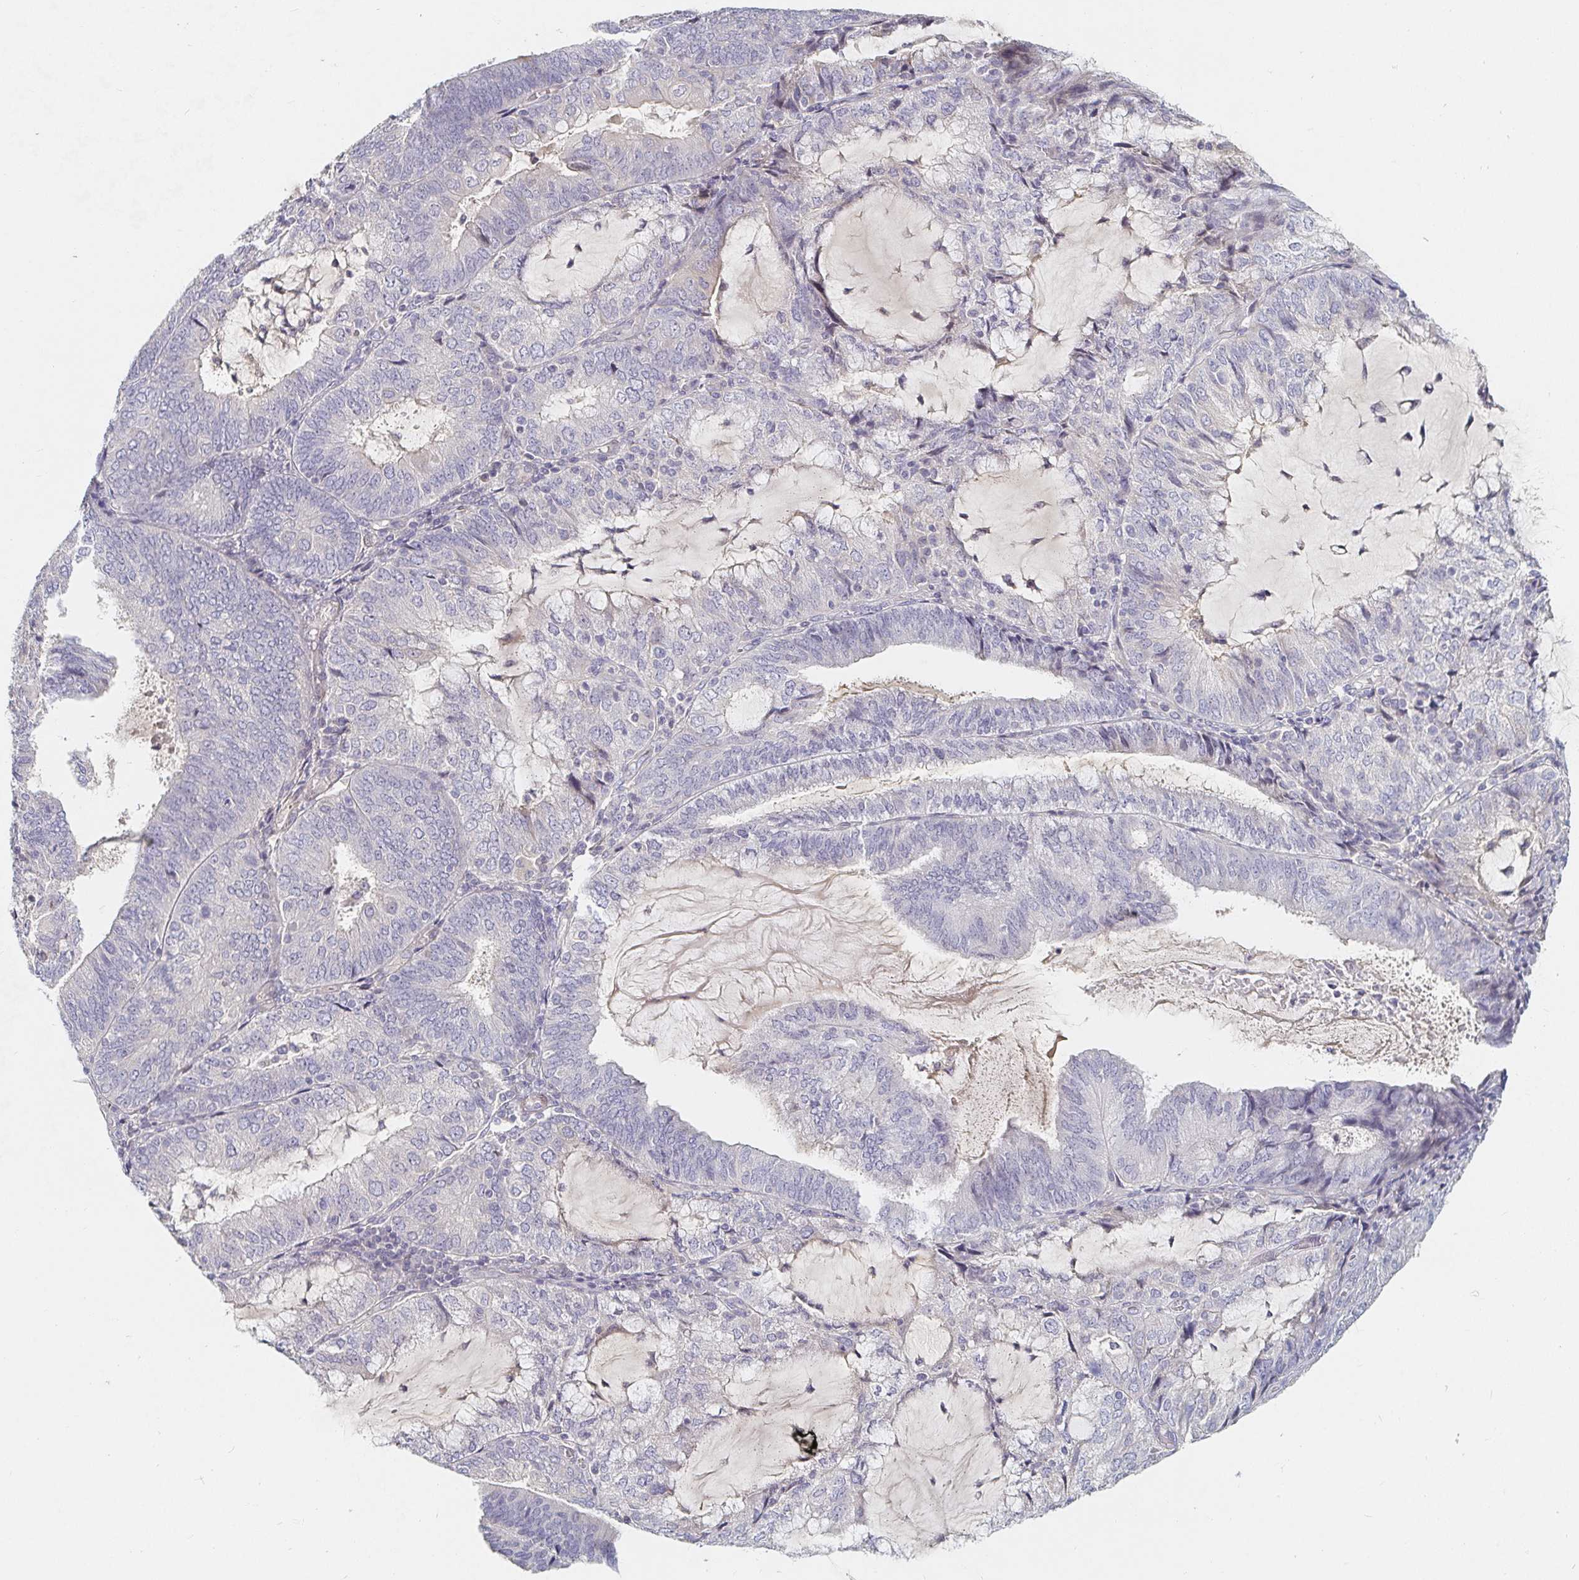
{"staining": {"intensity": "negative", "quantity": "none", "location": "none"}, "tissue": "endometrial cancer", "cell_type": "Tumor cells", "image_type": "cancer", "snomed": [{"axis": "morphology", "description": "Adenocarcinoma, NOS"}, {"axis": "topography", "description": "Endometrium"}], "caption": "Immunohistochemistry (IHC) of endometrial cancer displays no staining in tumor cells.", "gene": "NME9", "patient": {"sex": "female", "age": 81}}